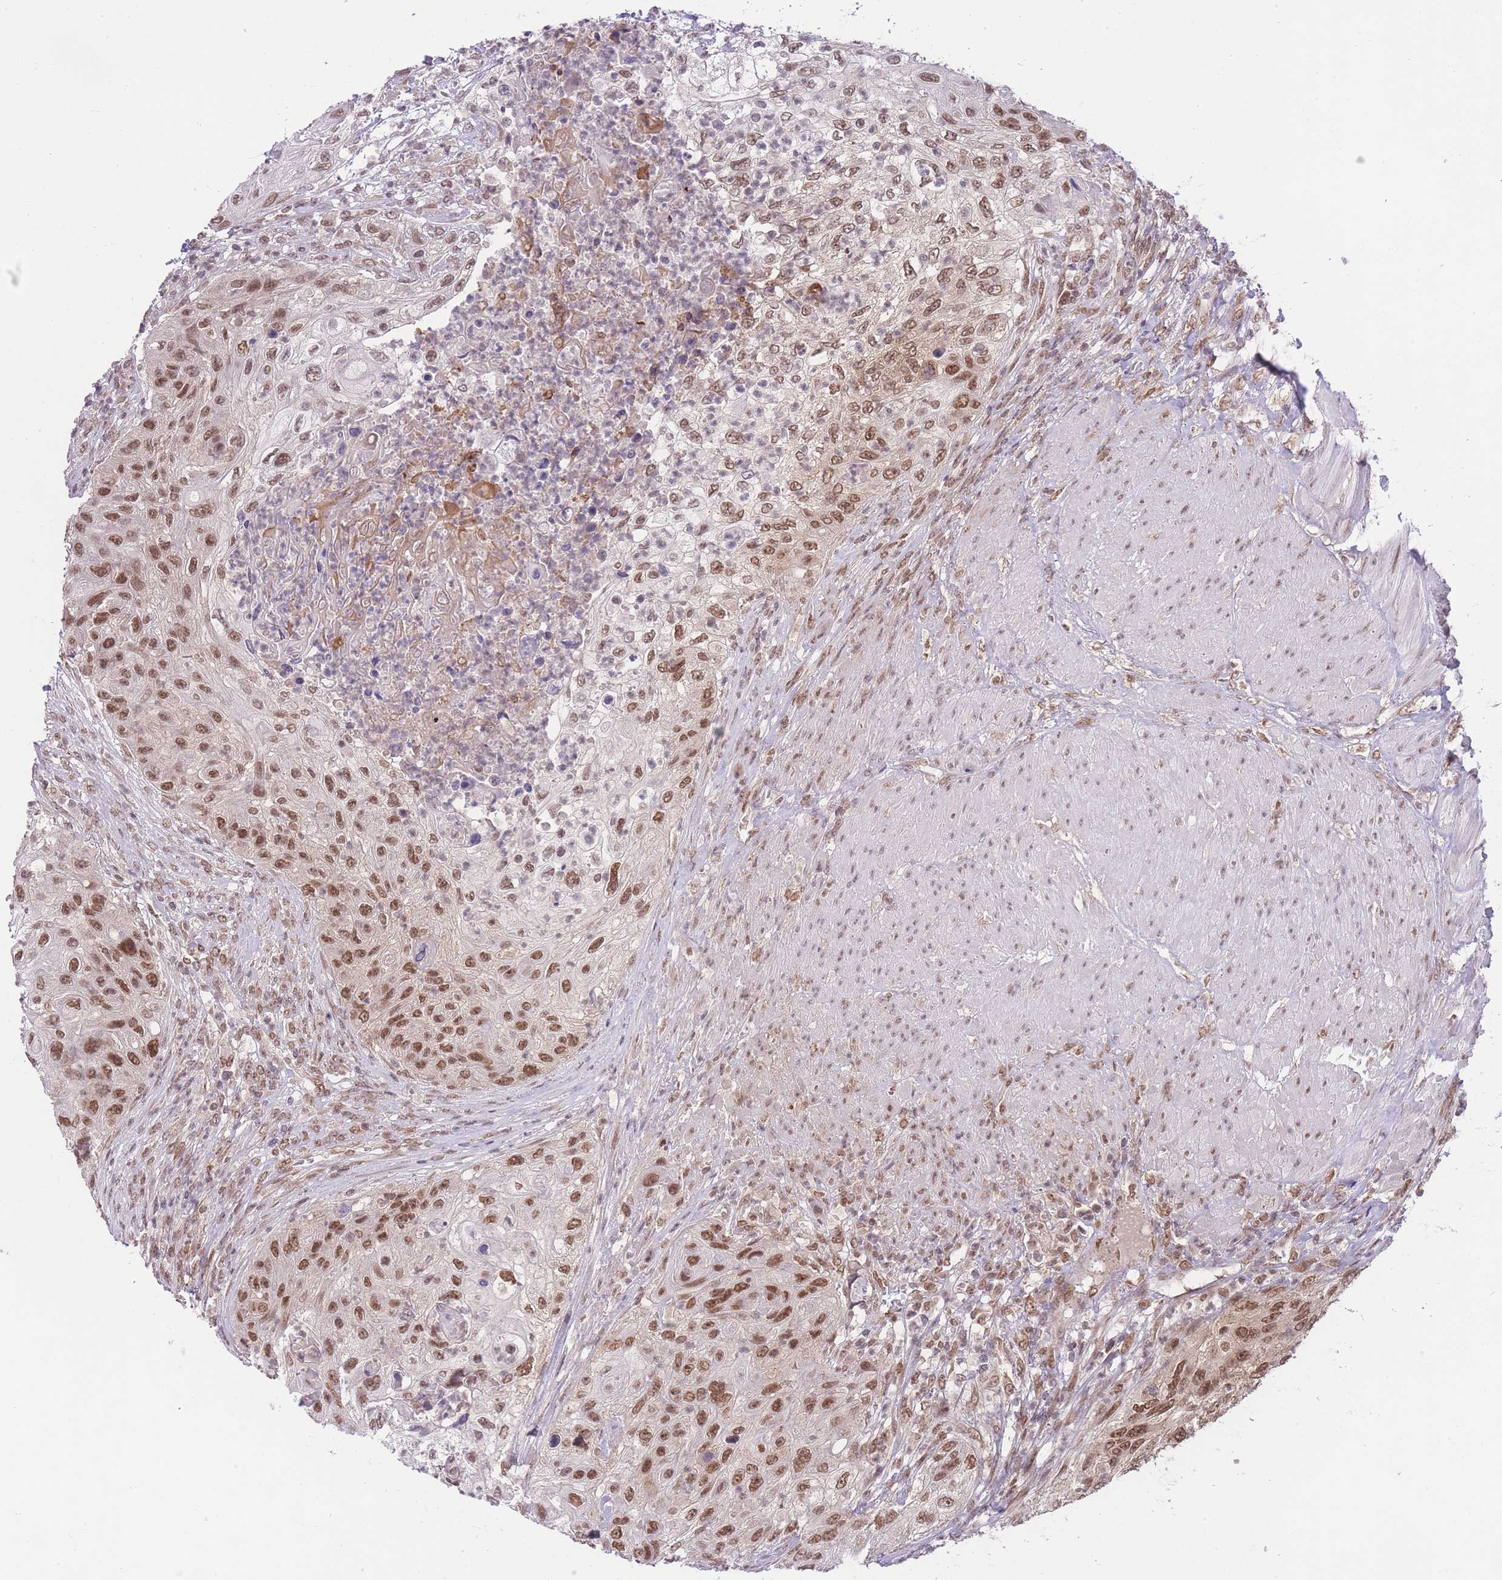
{"staining": {"intensity": "moderate", "quantity": ">75%", "location": "nuclear"}, "tissue": "urothelial cancer", "cell_type": "Tumor cells", "image_type": "cancer", "snomed": [{"axis": "morphology", "description": "Urothelial carcinoma, High grade"}, {"axis": "topography", "description": "Urinary bladder"}], "caption": "High-grade urothelial carcinoma stained for a protein reveals moderate nuclear positivity in tumor cells.", "gene": "TMED3", "patient": {"sex": "female", "age": 60}}